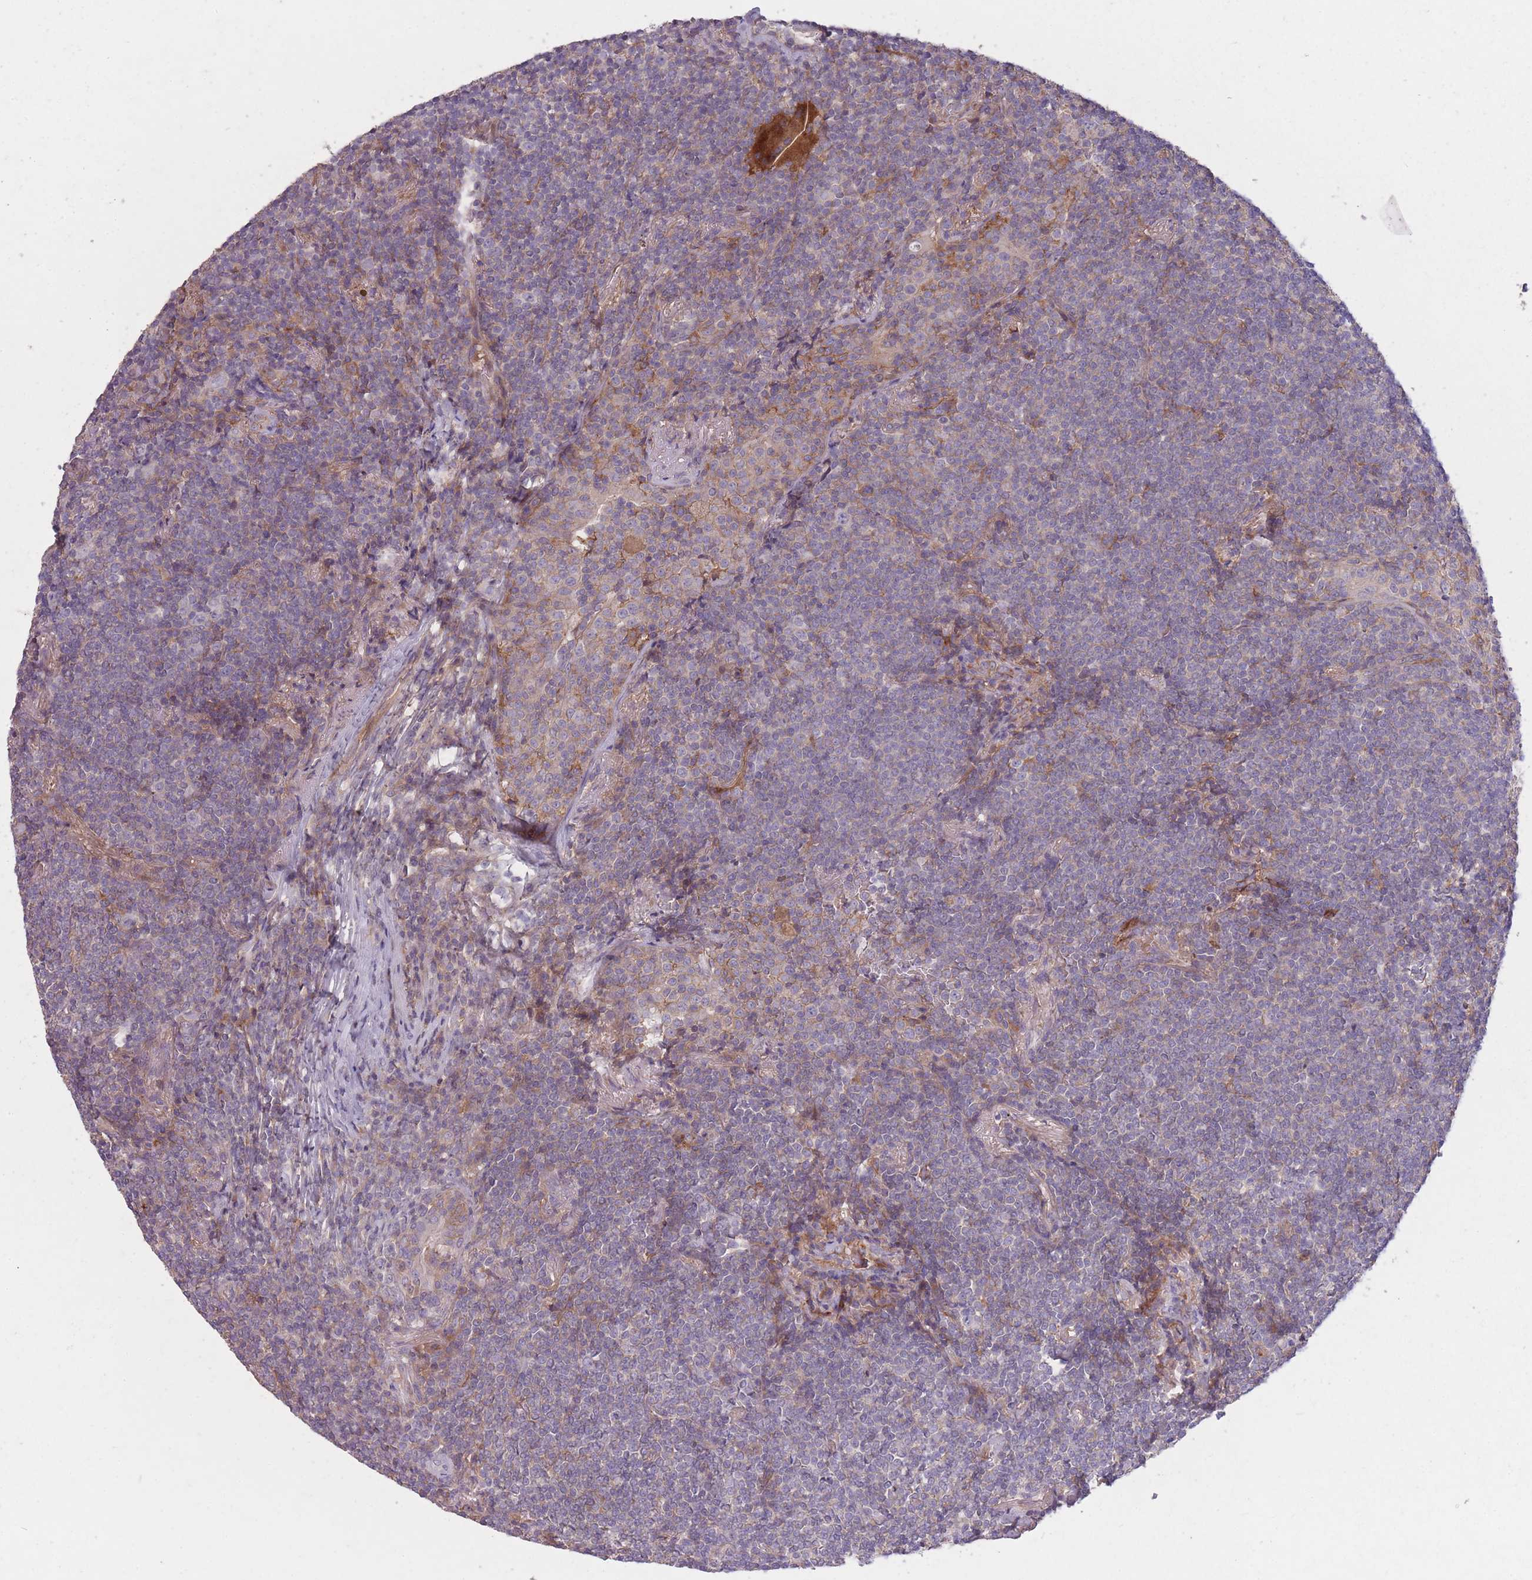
{"staining": {"intensity": "negative", "quantity": "none", "location": "none"}, "tissue": "lymphoma", "cell_type": "Tumor cells", "image_type": "cancer", "snomed": [{"axis": "morphology", "description": "Malignant lymphoma, non-Hodgkin's type, Low grade"}, {"axis": "topography", "description": "Lung"}], "caption": "This micrograph is of lymphoma stained with IHC to label a protein in brown with the nuclei are counter-stained blue. There is no expression in tumor cells.", "gene": "OR2V2", "patient": {"sex": "female", "age": 71}}